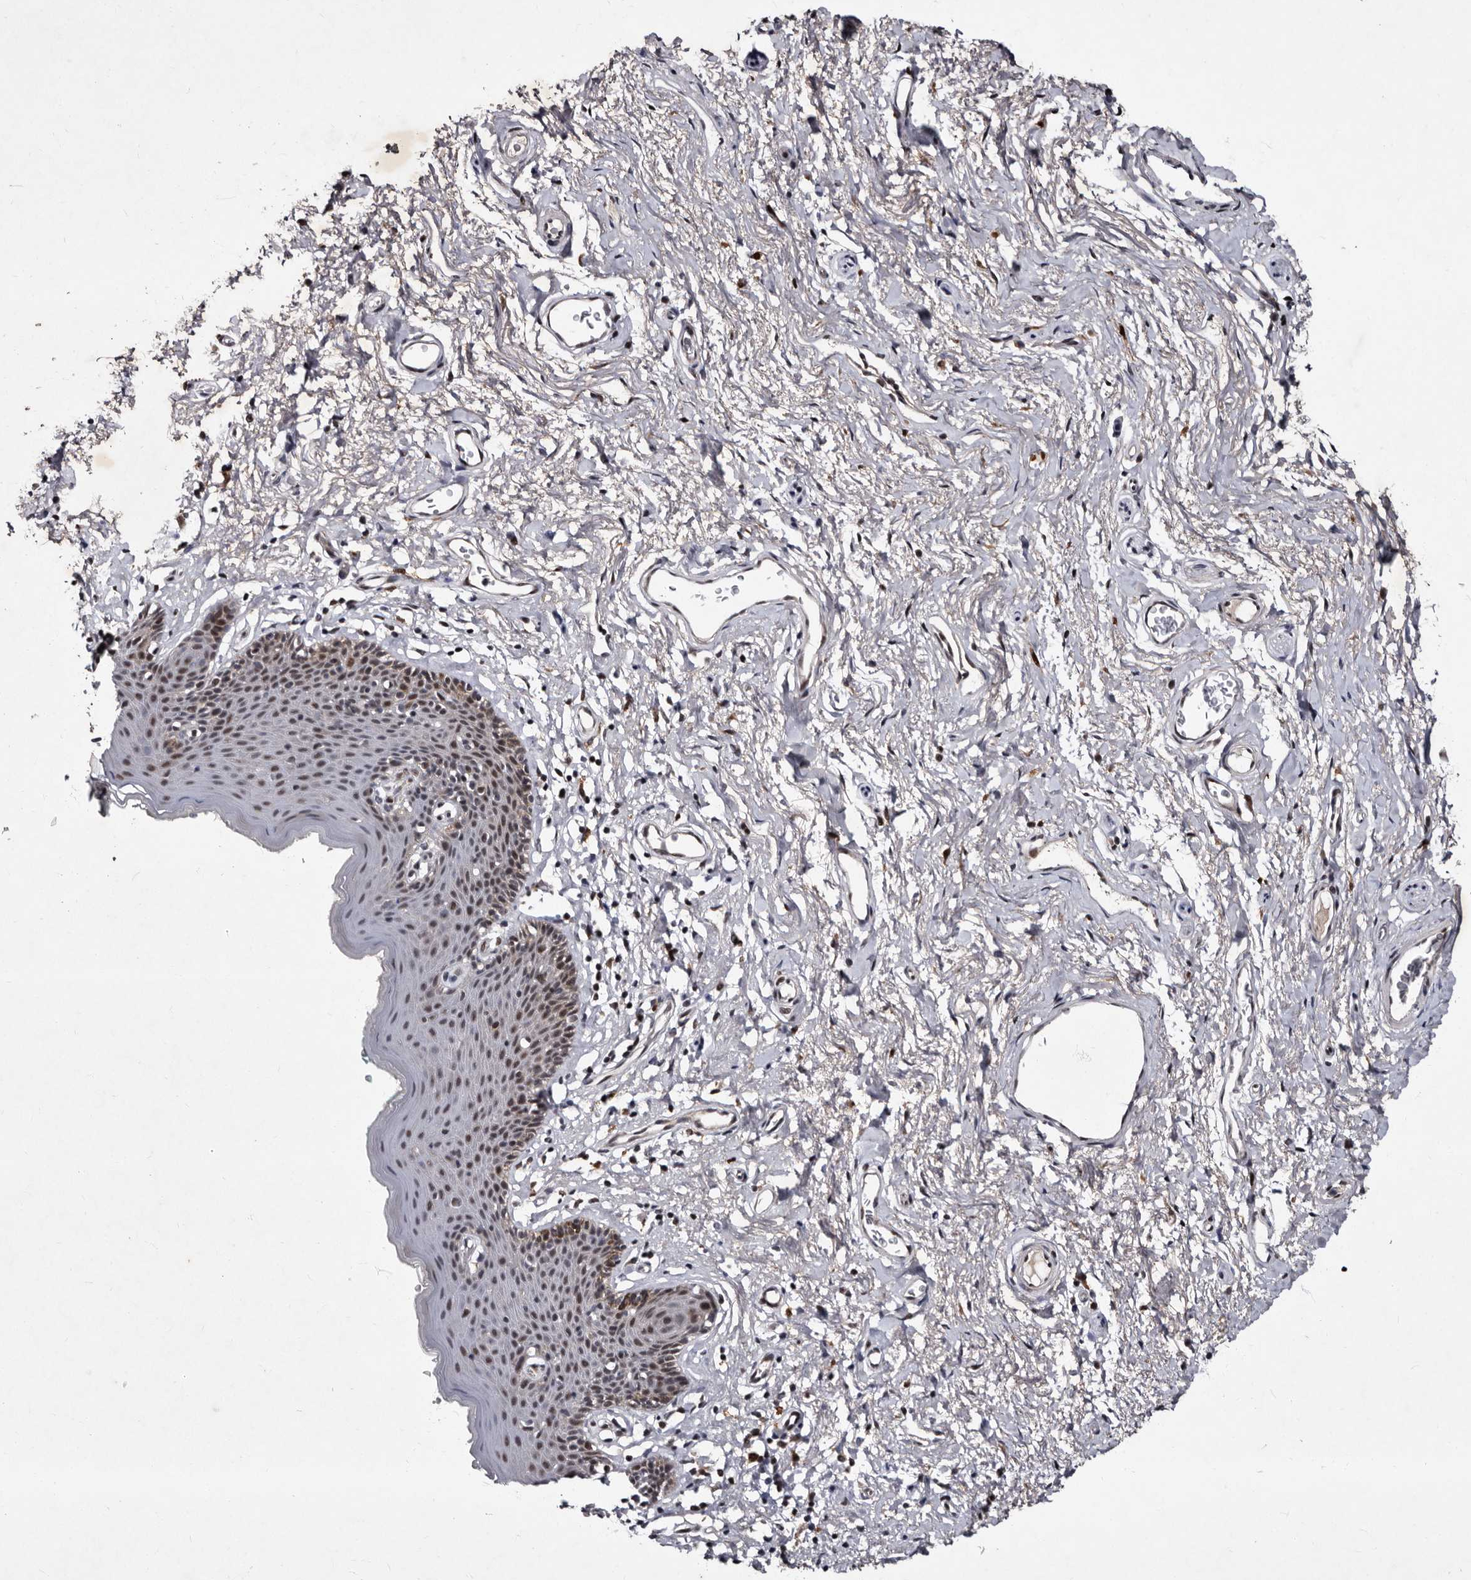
{"staining": {"intensity": "moderate", "quantity": "25%-75%", "location": "nuclear"}, "tissue": "skin", "cell_type": "Epidermal cells", "image_type": "normal", "snomed": [{"axis": "morphology", "description": "Normal tissue, NOS"}, {"axis": "topography", "description": "Vulva"}], "caption": "The image reveals a brown stain indicating the presence of a protein in the nuclear of epidermal cells in skin.", "gene": "TNKS", "patient": {"sex": "female", "age": 66}}